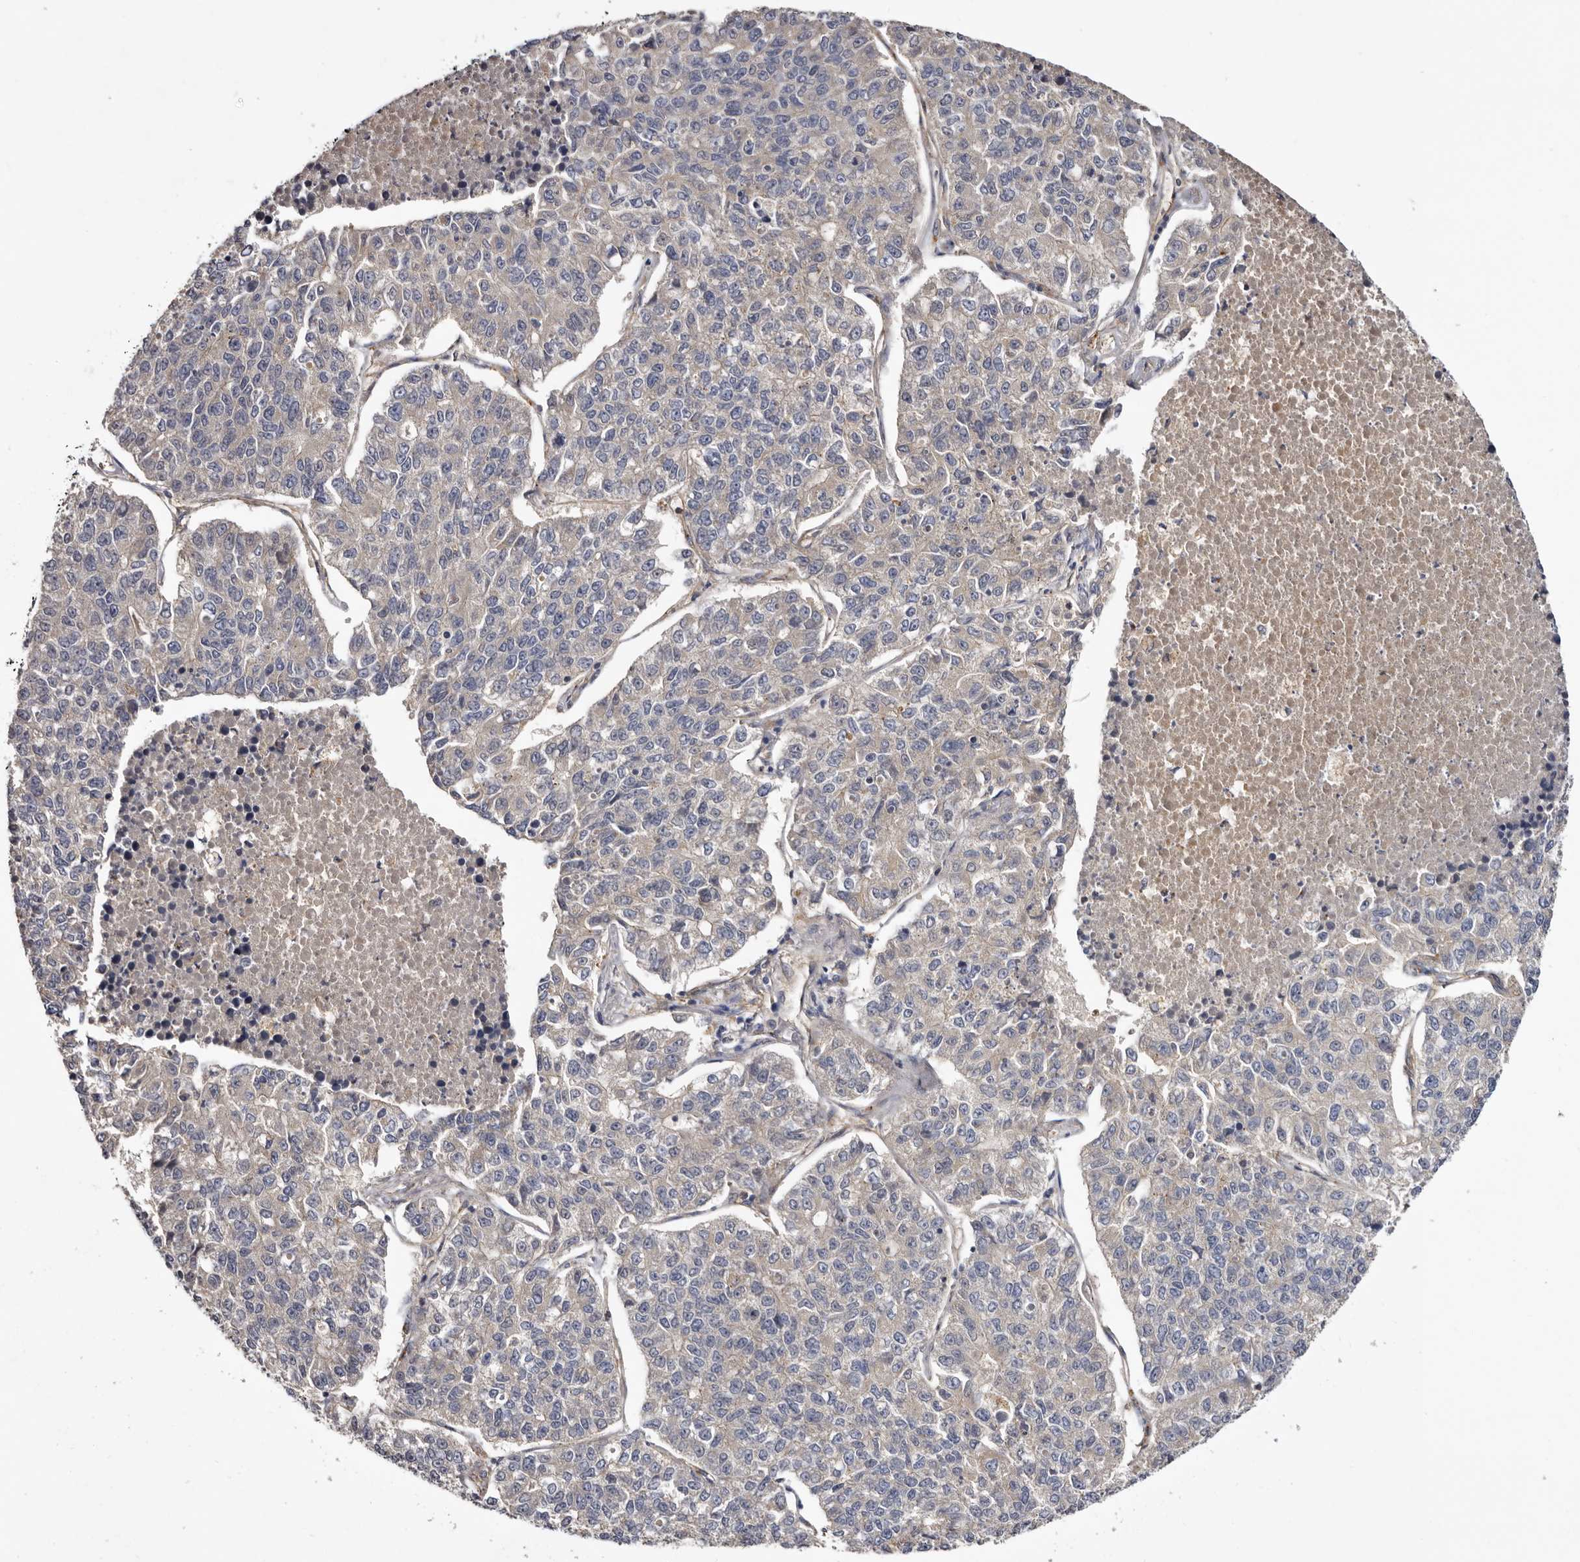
{"staining": {"intensity": "negative", "quantity": "none", "location": "none"}, "tissue": "lung cancer", "cell_type": "Tumor cells", "image_type": "cancer", "snomed": [{"axis": "morphology", "description": "Adenocarcinoma, NOS"}, {"axis": "topography", "description": "Lung"}], "caption": "There is no significant staining in tumor cells of lung cancer (adenocarcinoma).", "gene": "INKA2", "patient": {"sex": "male", "age": 49}}